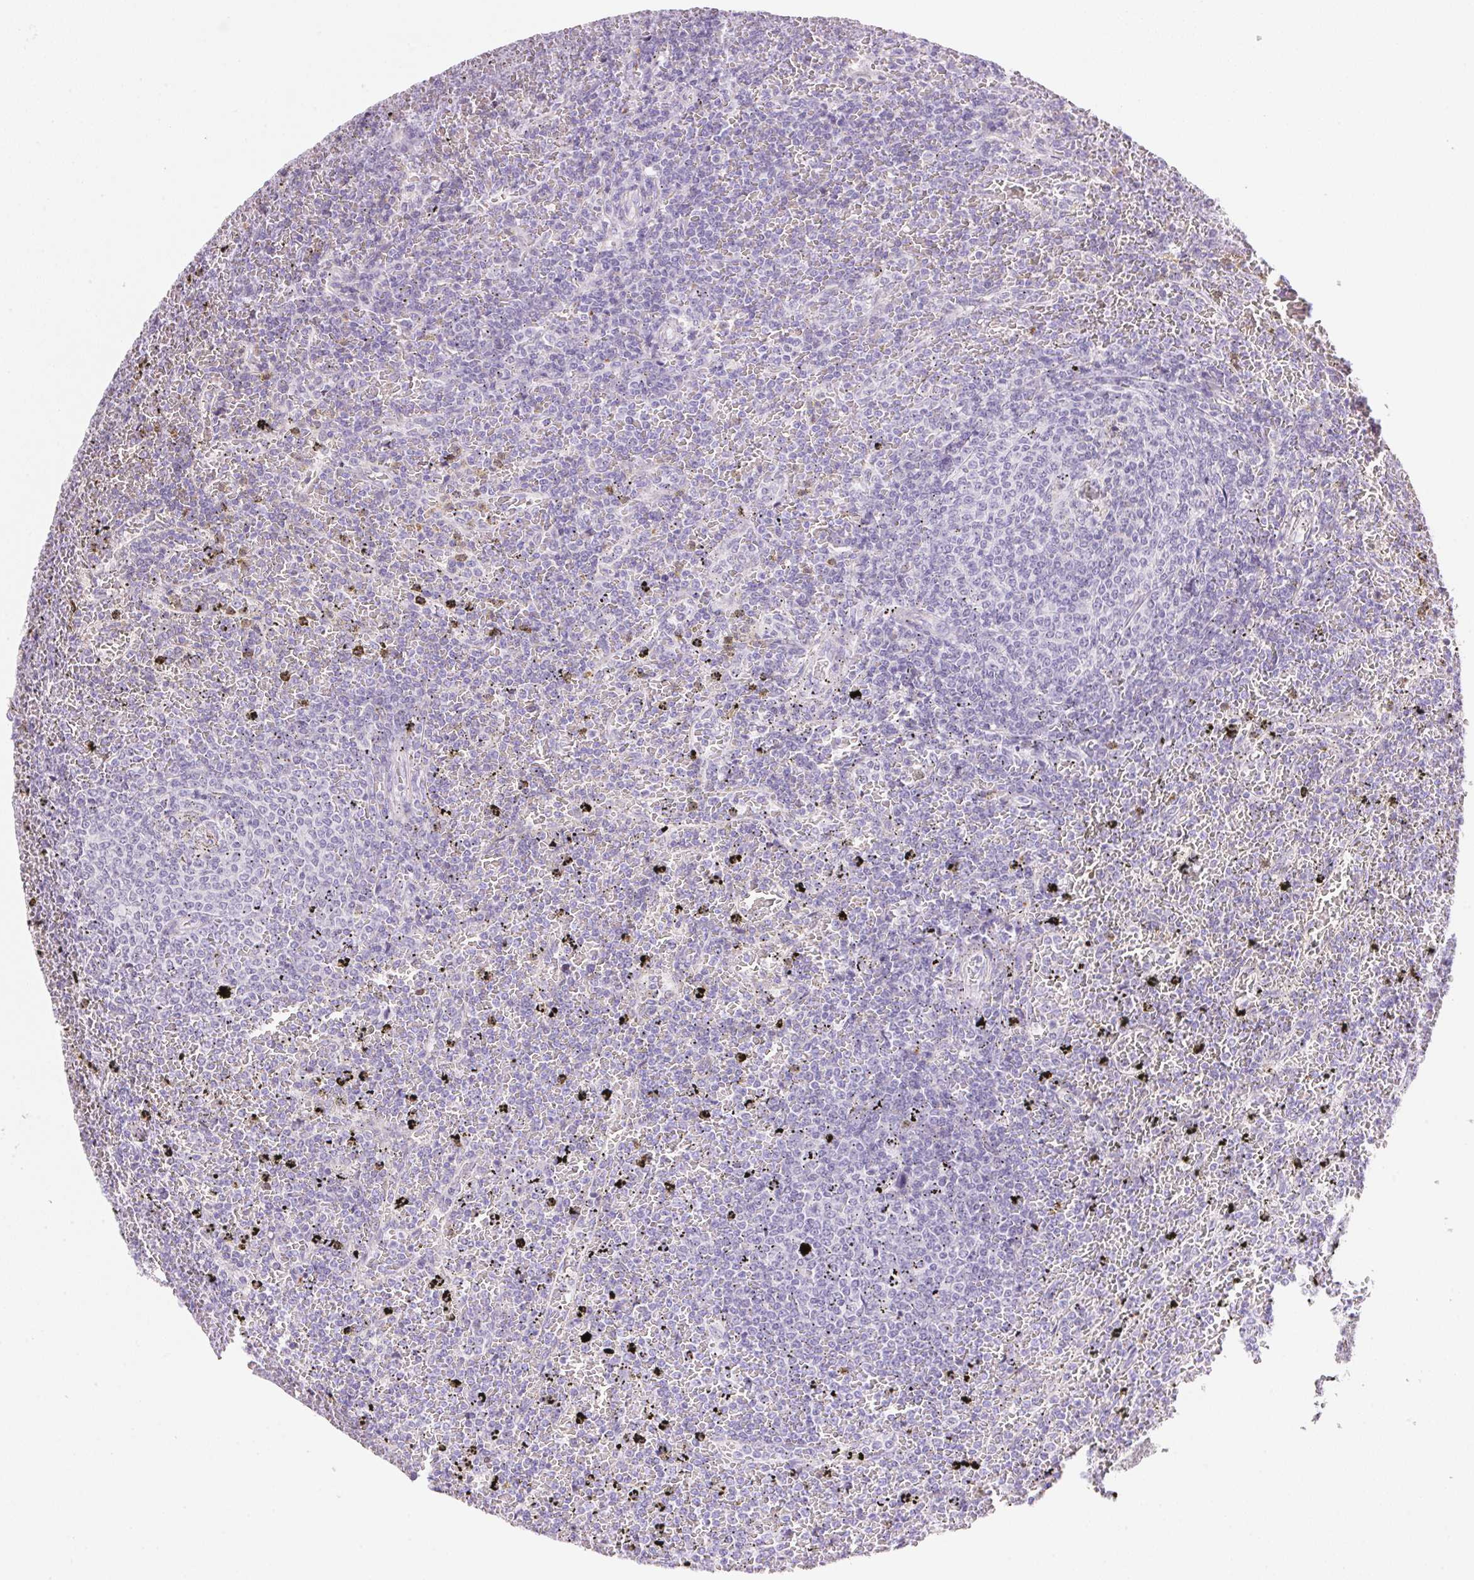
{"staining": {"intensity": "negative", "quantity": "none", "location": "none"}, "tissue": "lymphoma", "cell_type": "Tumor cells", "image_type": "cancer", "snomed": [{"axis": "morphology", "description": "Malignant lymphoma, non-Hodgkin's type, Low grade"}, {"axis": "topography", "description": "Spleen"}], "caption": "High magnification brightfield microscopy of lymphoma stained with DAB (3,3'-diaminobenzidine) (brown) and counterstained with hematoxylin (blue): tumor cells show no significant expression.", "gene": "TEKT1", "patient": {"sex": "female", "age": 77}}